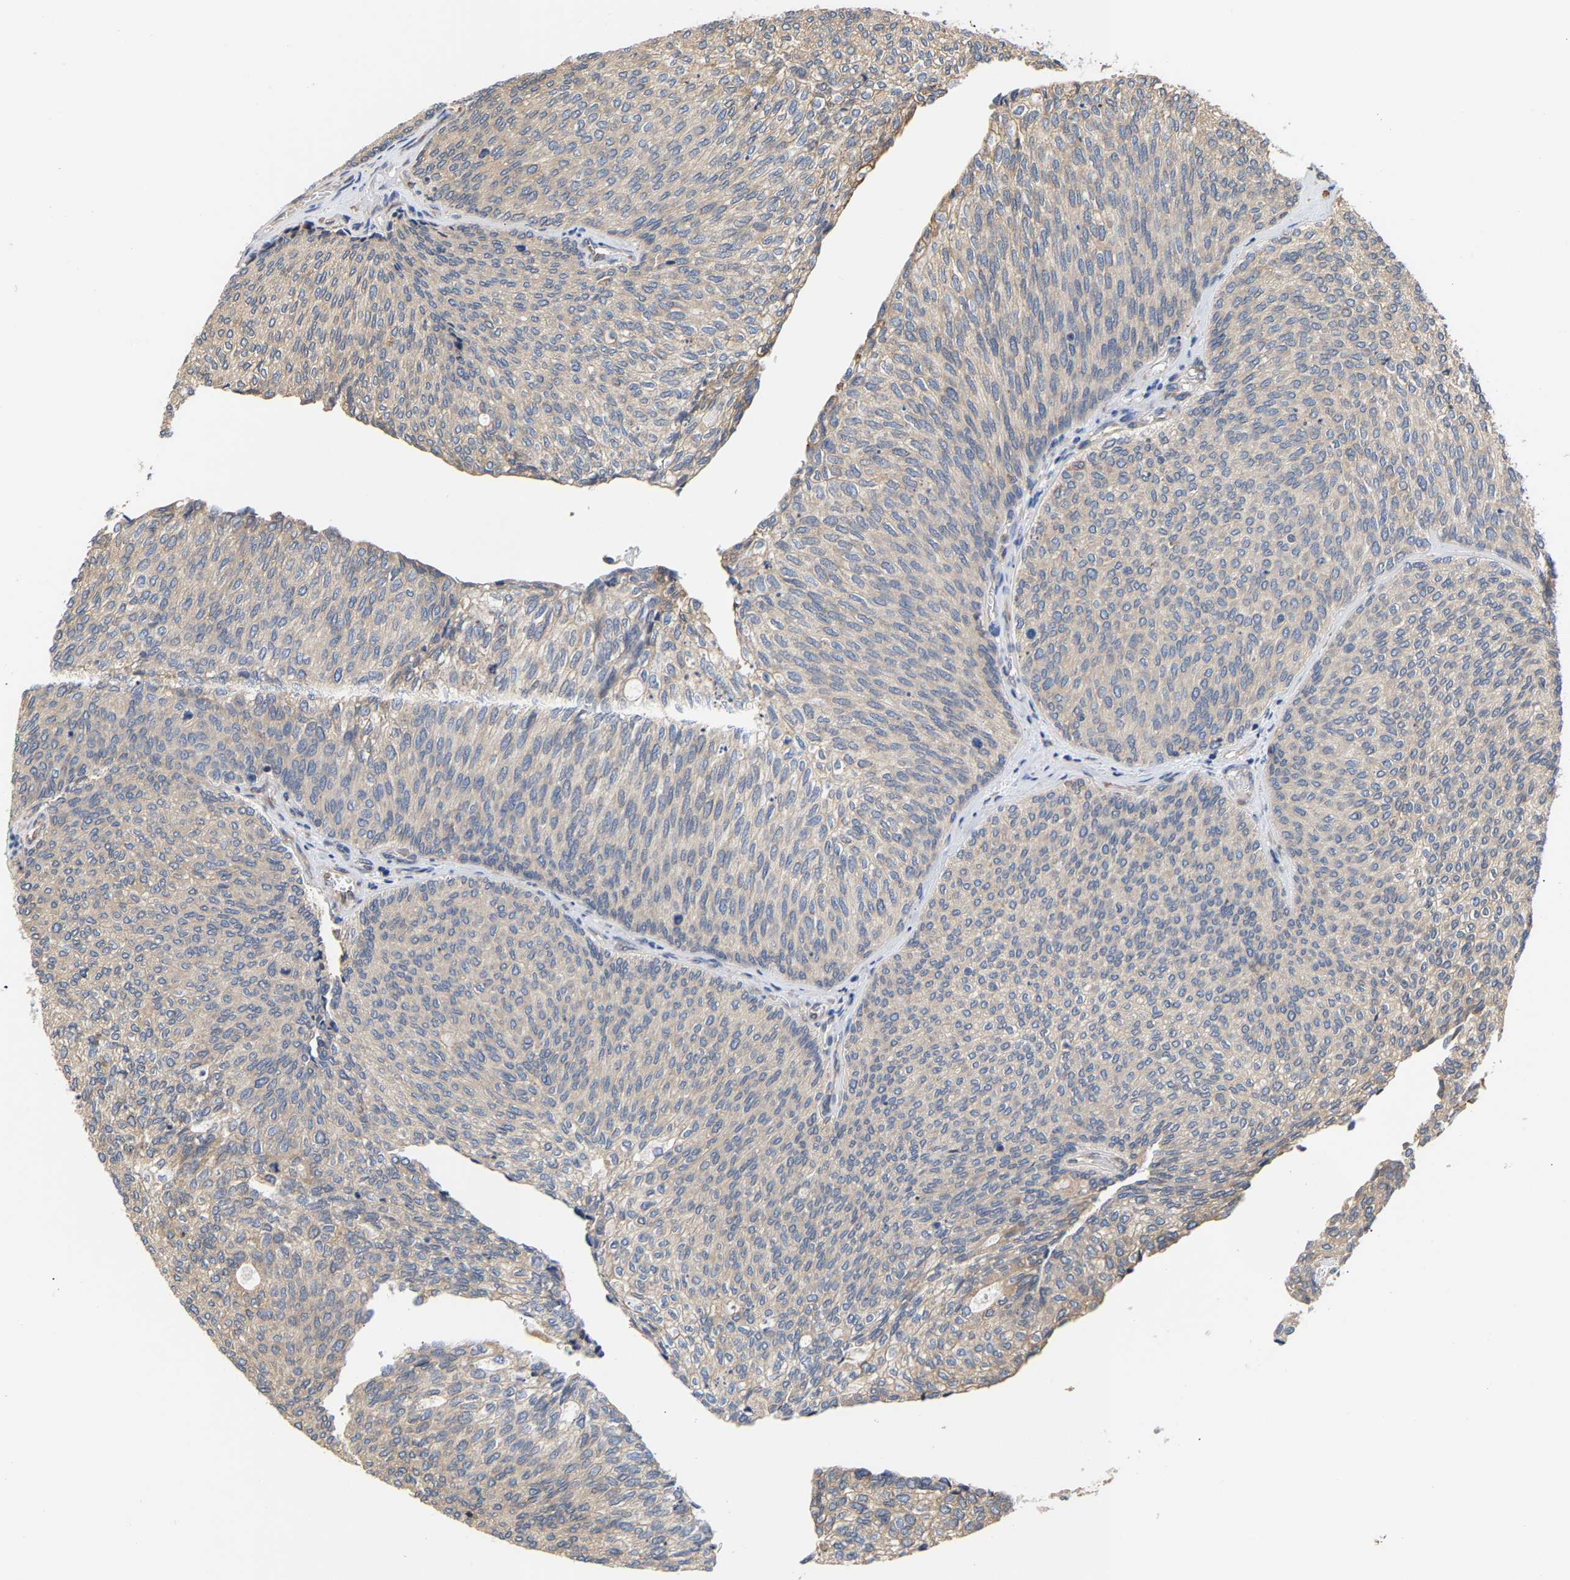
{"staining": {"intensity": "negative", "quantity": "none", "location": "none"}, "tissue": "urothelial cancer", "cell_type": "Tumor cells", "image_type": "cancer", "snomed": [{"axis": "morphology", "description": "Urothelial carcinoma, Low grade"}, {"axis": "topography", "description": "Urinary bladder"}], "caption": "Human low-grade urothelial carcinoma stained for a protein using immunohistochemistry (IHC) exhibits no expression in tumor cells.", "gene": "ARAP1", "patient": {"sex": "female", "age": 79}}